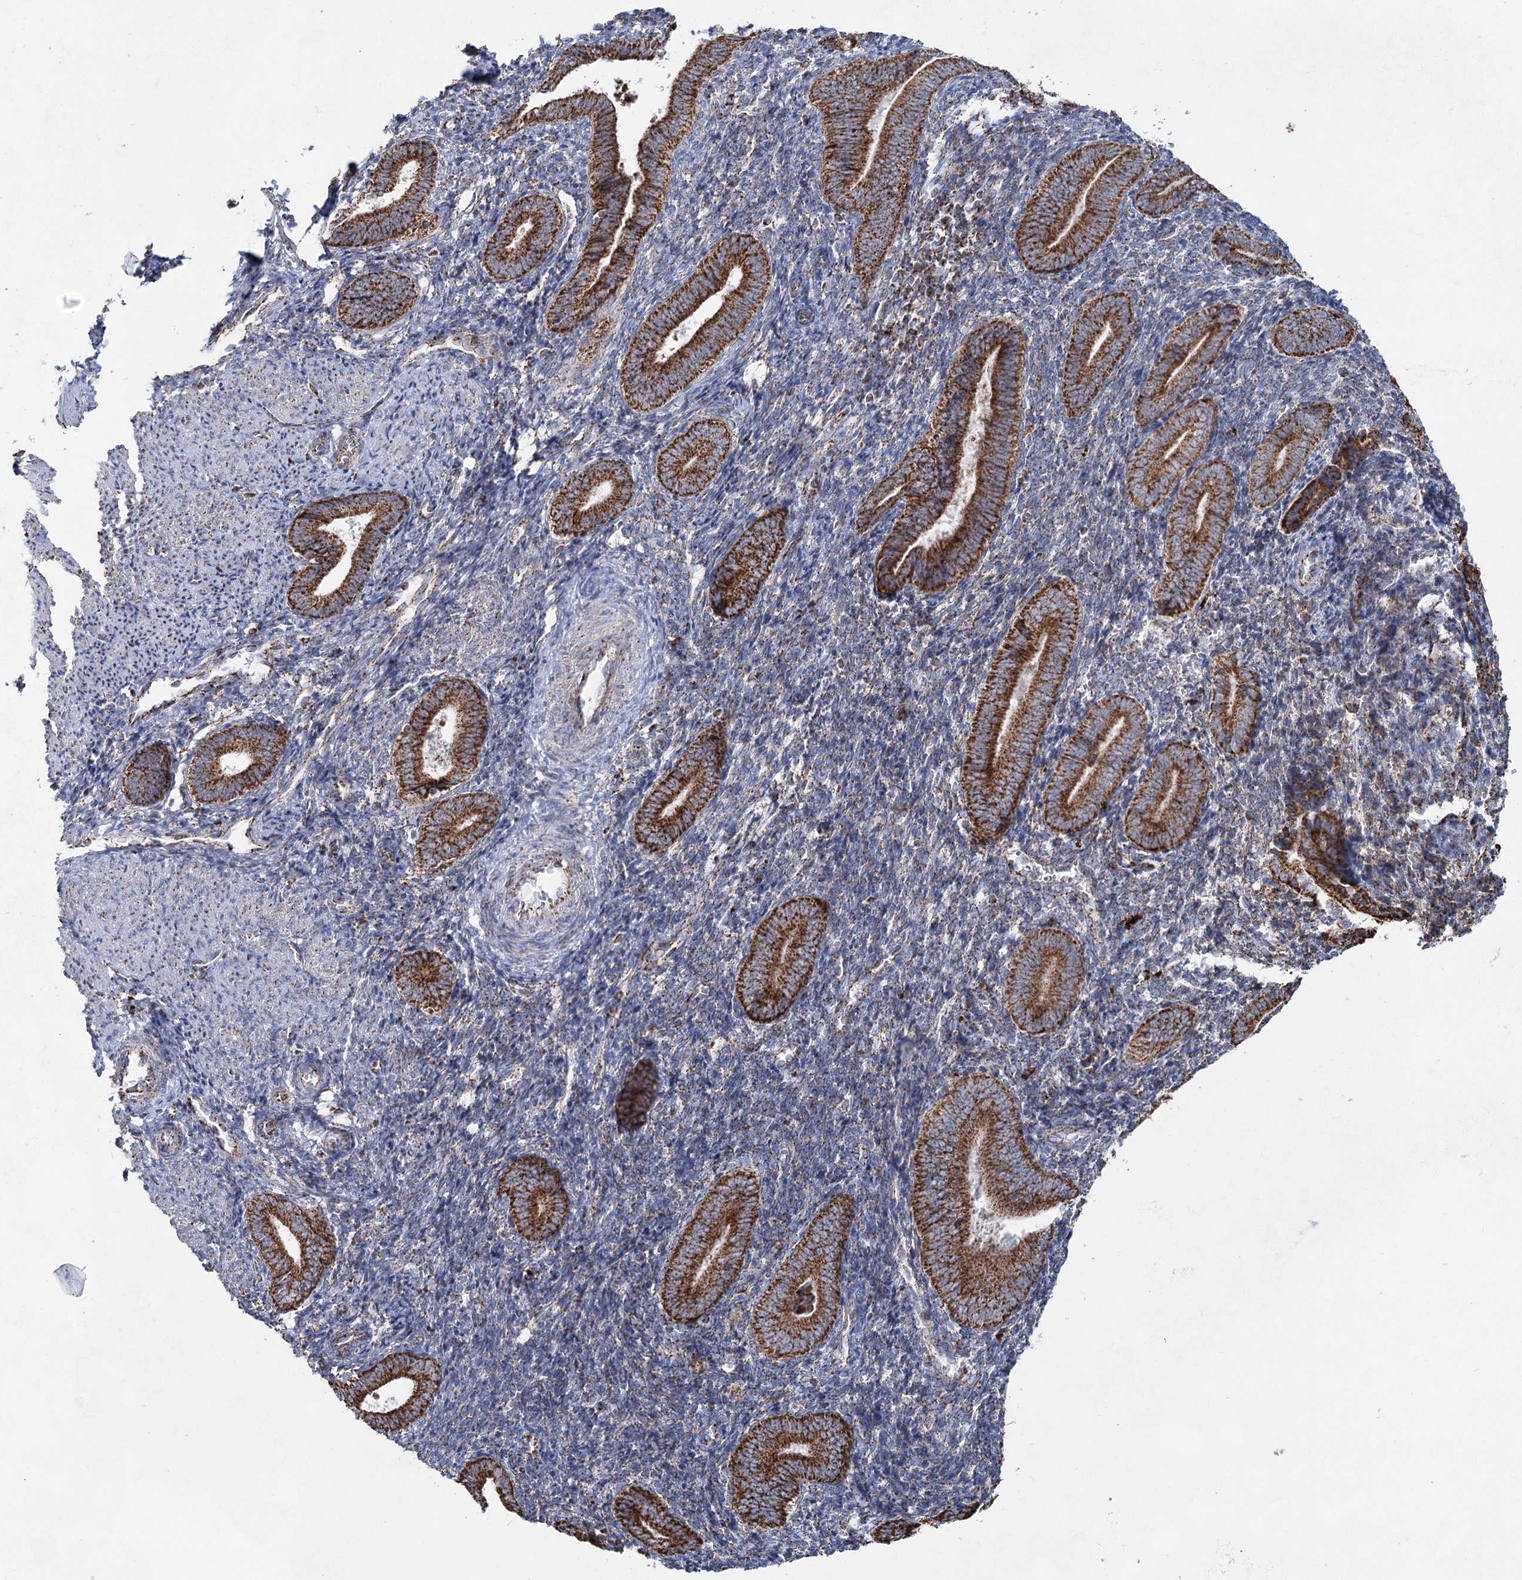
{"staining": {"intensity": "moderate", "quantity": "<25%", "location": "cytoplasmic/membranous"}, "tissue": "endometrium", "cell_type": "Cells in endometrial stroma", "image_type": "normal", "snomed": [{"axis": "morphology", "description": "Normal tissue, NOS"}, {"axis": "topography", "description": "Uterus"}, {"axis": "topography", "description": "Endometrium"}], "caption": "Immunohistochemistry (IHC) image of unremarkable endometrium: endometrium stained using immunohistochemistry (IHC) exhibits low levels of moderate protein expression localized specifically in the cytoplasmic/membranous of cells in endometrial stroma, appearing as a cytoplasmic/membranous brown color.", "gene": "CWF19L1", "patient": {"sex": "female", "age": 33}}